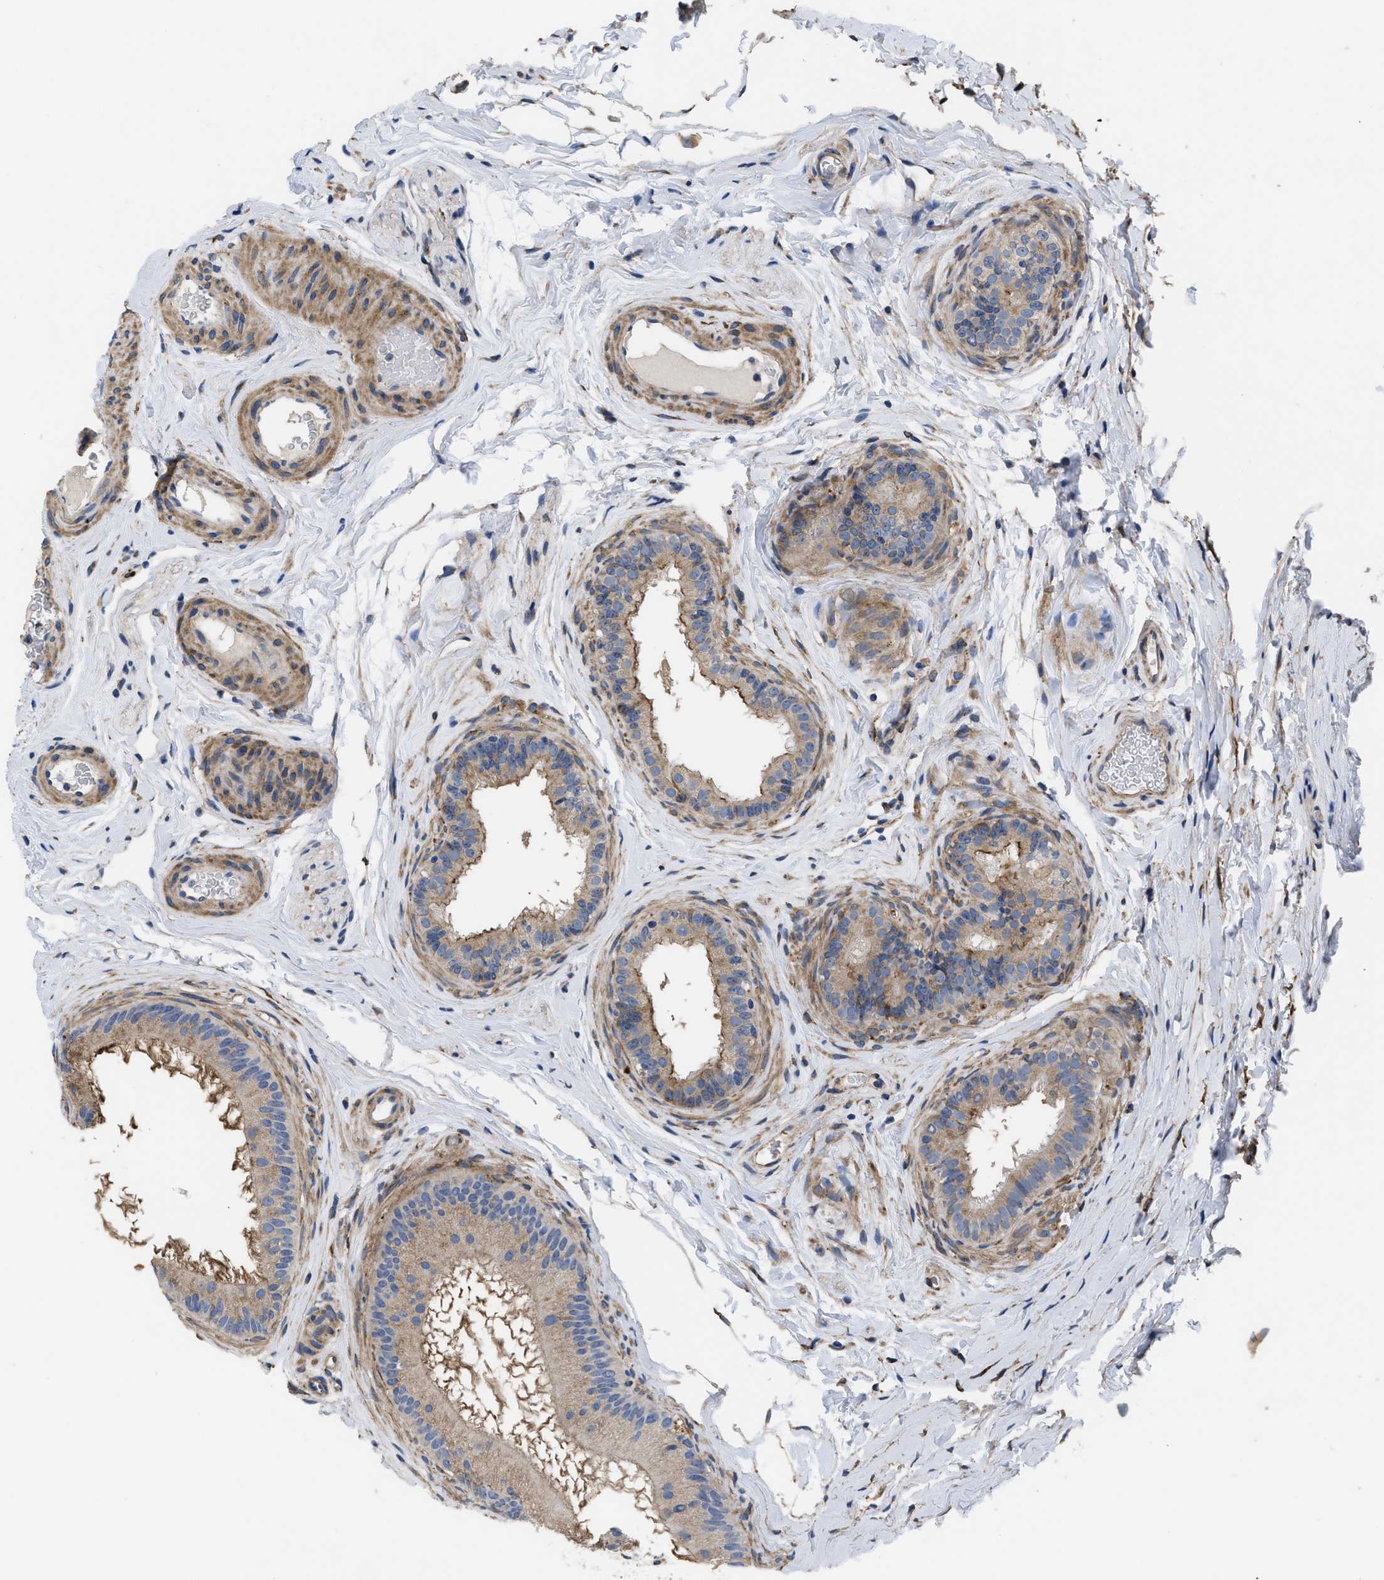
{"staining": {"intensity": "moderate", "quantity": "25%-75%", "location": "cytoplasmic/membranous"}, "tissue": "epididymis", "cell_type": "Glandular cells", "image_type": "normal", "snomed": [{"axis": "morphology", "description": "Normal tissue, NOS"}, {"axis": "topography", "description": "Testis"}, {"axis": "topography", "description": "Epididymis"}], "caption": "Glandular cells show medium levels of moderate cytoplasmic/membranous expression in about 25%-75% of cells in benign human epididymis.", "gene": "SQLE", "patient": {"sex": "male", "age": 36}}